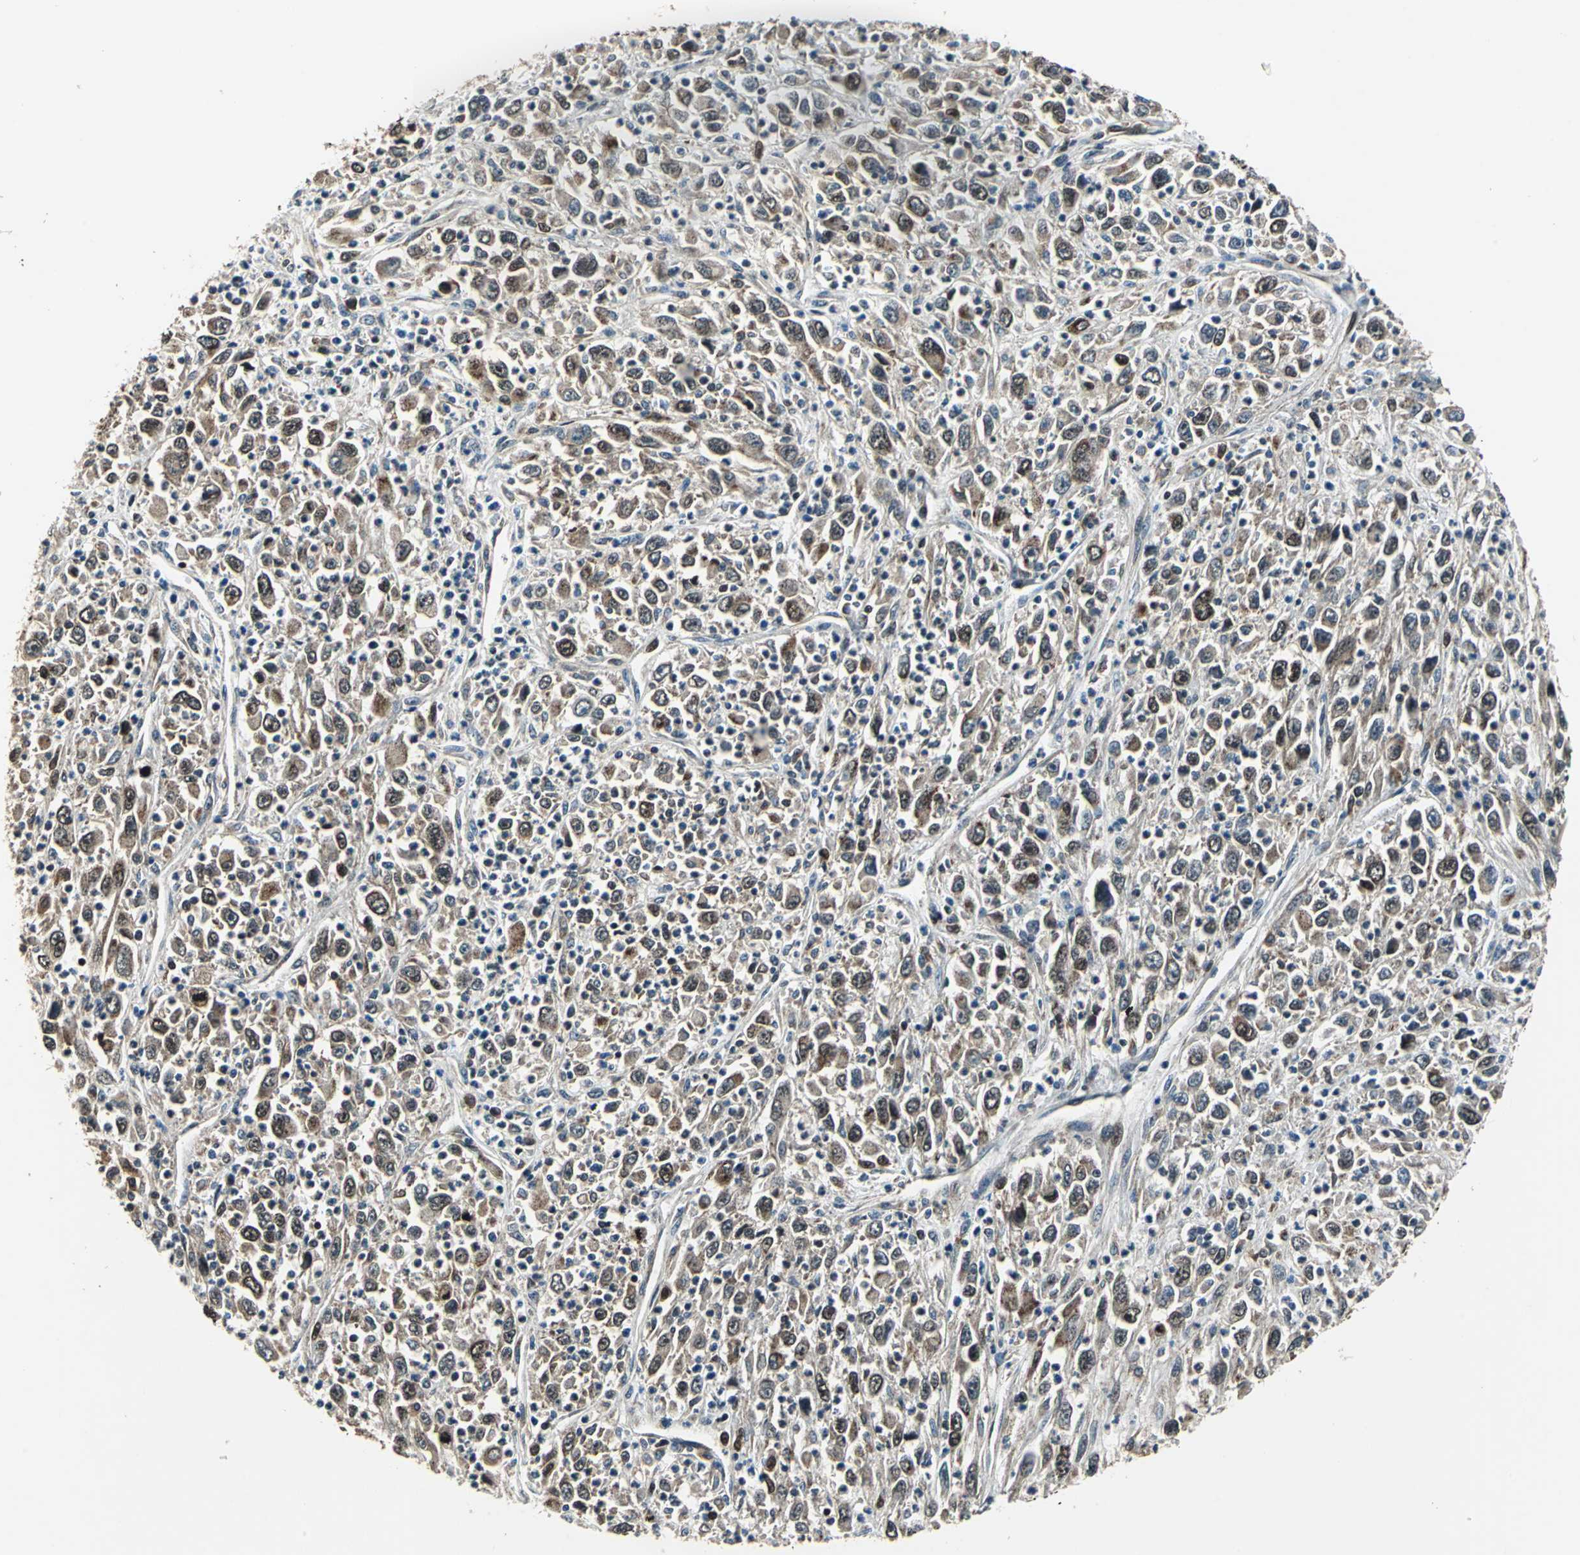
{"staining": {"intensity": "moderate", "quantity": "25%-75%", "location": "cytoplasmic/membranous"}, "tissue": "melanoma", "cell_type": "Tumor cells", "image_type": "cancer", "snomed": [{"axis": "morphology", "description": "Malignant melanoma, Metastatic site"}, {"axis": "topography", "description": "Skin"}], "caption": "Human malignant melanoma (metastatic site) stained with a protein marker displays moderate staining in tumor cells.", "gene": "AATF", "patient": {"sex": "female", "age": 56}}